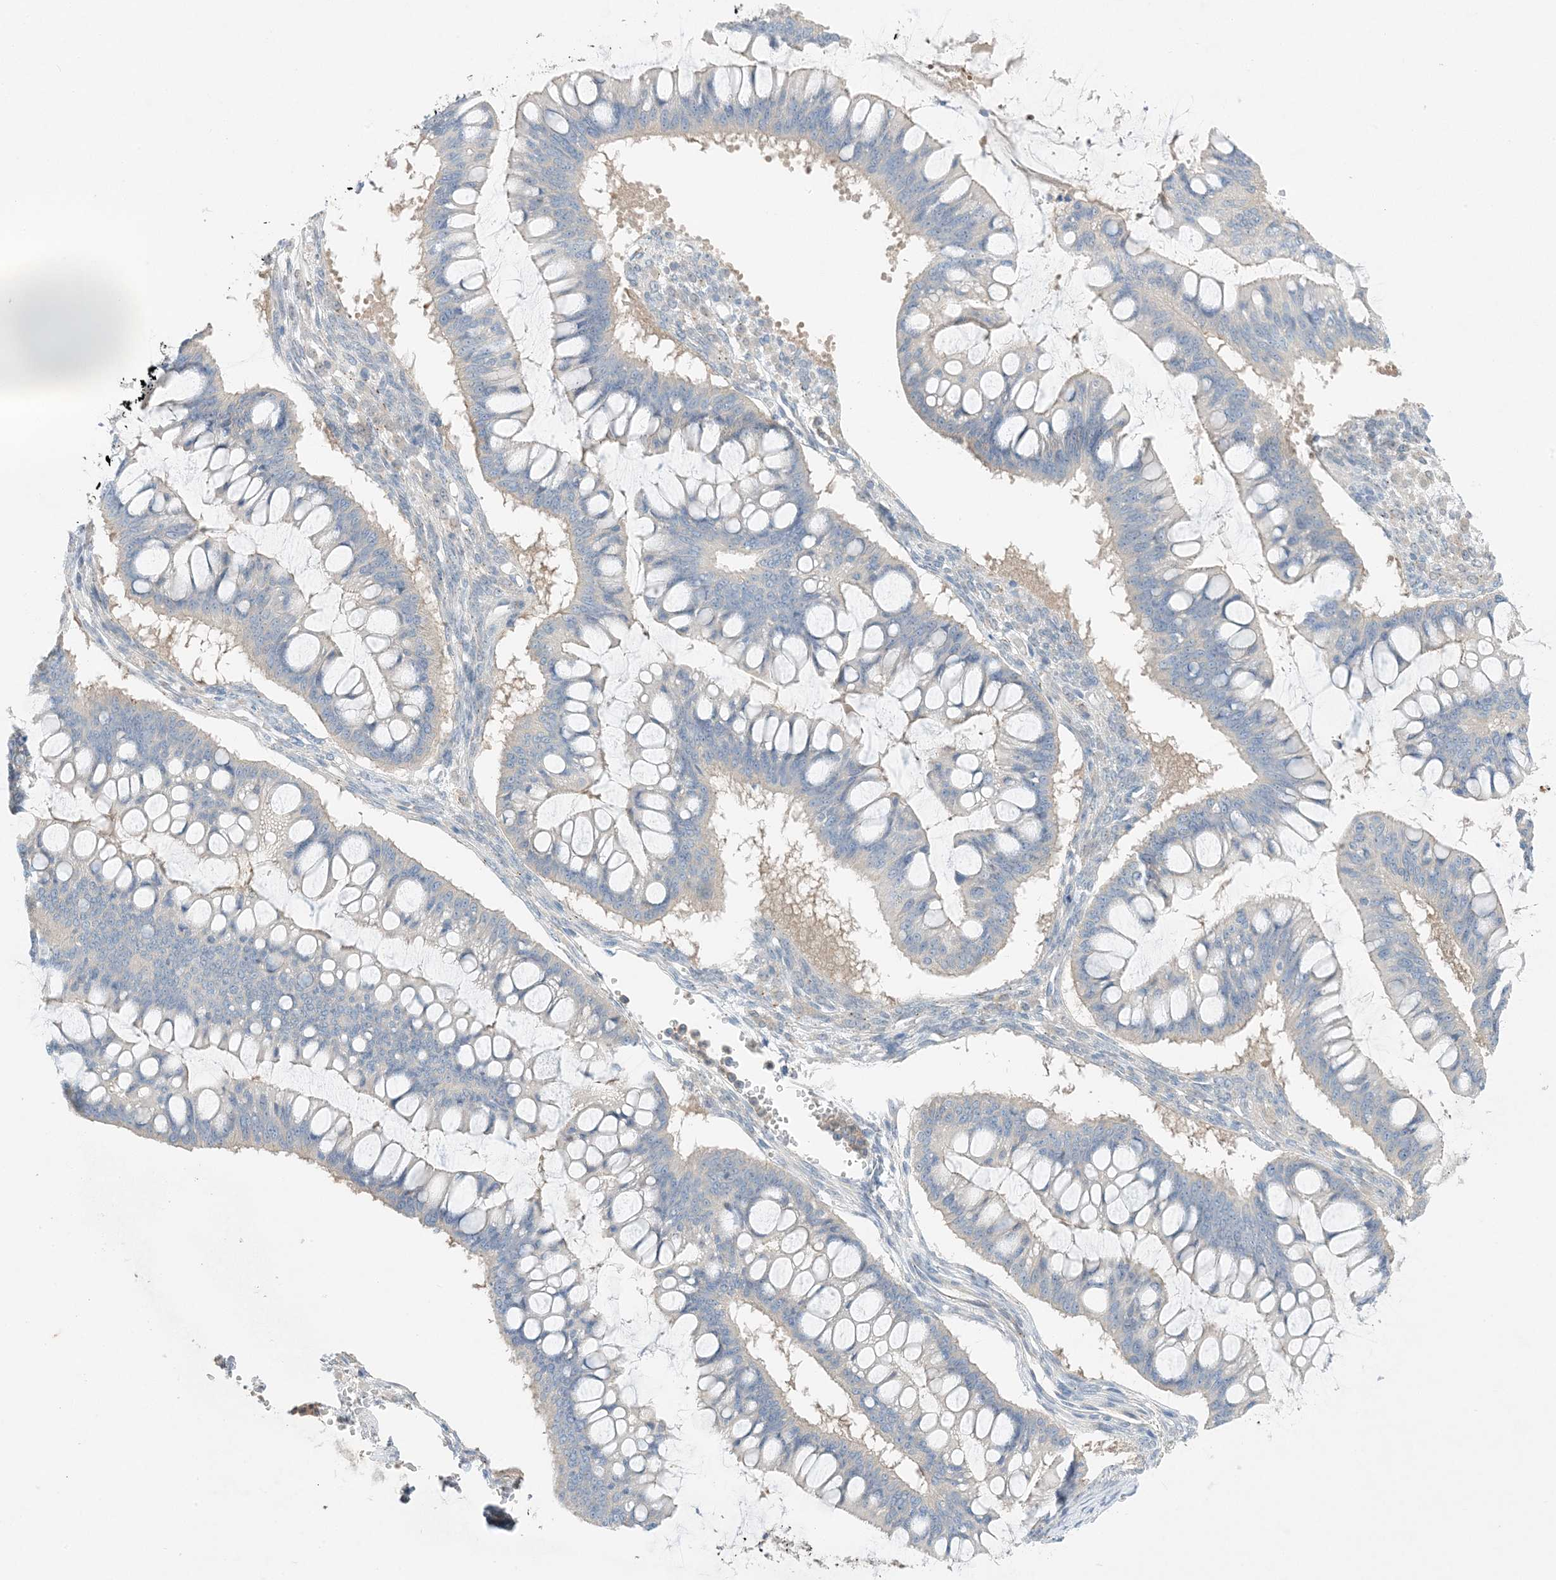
{"staining": {"intensity": "negative", "quantity": "none", "location": "none"}, "tissue": "ovarian cancer", "cell_type": "Tumor cells", "image_type": "cancer", "snomed": [{"axis": "morphology", "description": "Cystadenocarcinoma, mucinous, NOS"}, {"axis": "topography", "description": "Ovary"}], "caption": "DAB immunohistochemical staining of ovarian cancer (mucinous cystadenocarcinoma) displays no significant expression in tumor cells. (Stains: DAB immunohistochemistry (IHC) with hematoxylin counter stain, Microscopy: brightfield microscopy at high magnification).", "gene": "KIFBP", "patient": {"sex": "female", "age": 73}}